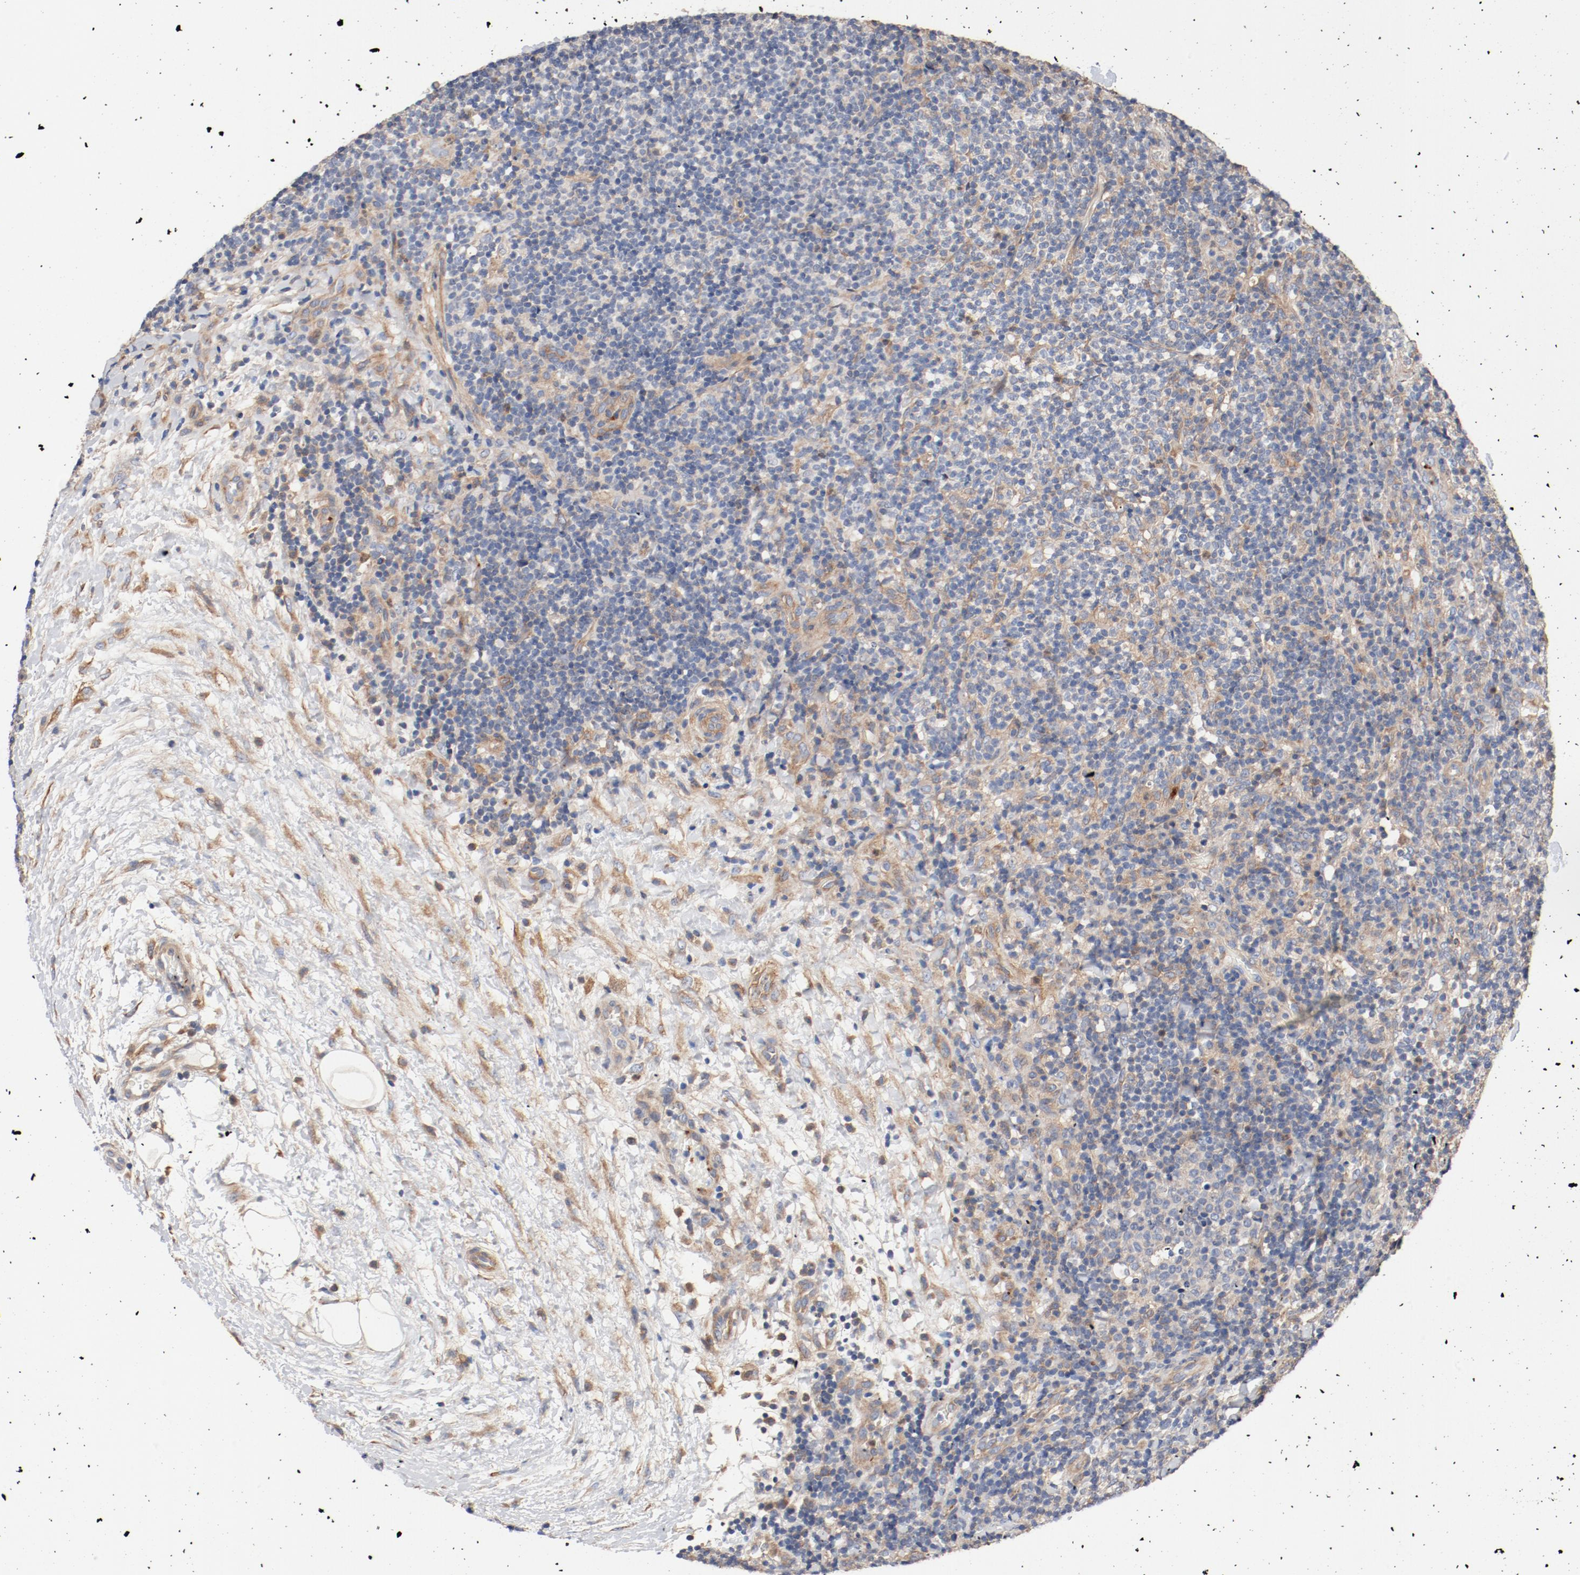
{"staining": {"intensity": "negative", "quantity": "none", "location": "none"}, "tissue": "lymphoma", "cell_type": "Tumor cells", "image_type": "cancer", "snomed": [{"axis": "morphology", "description": "Malignant lymphoma, non-Hodgkin's type, Low grade"}, {"axis": "topography", "description": "Lymph node"}], "caption": "IHC micrograph of neoplastic tissue: lymphoma stained with DAB displays no significant protein expression in tumor cells.", "gene": "ILK", "patient": {"sex": "female", "age": 76}}